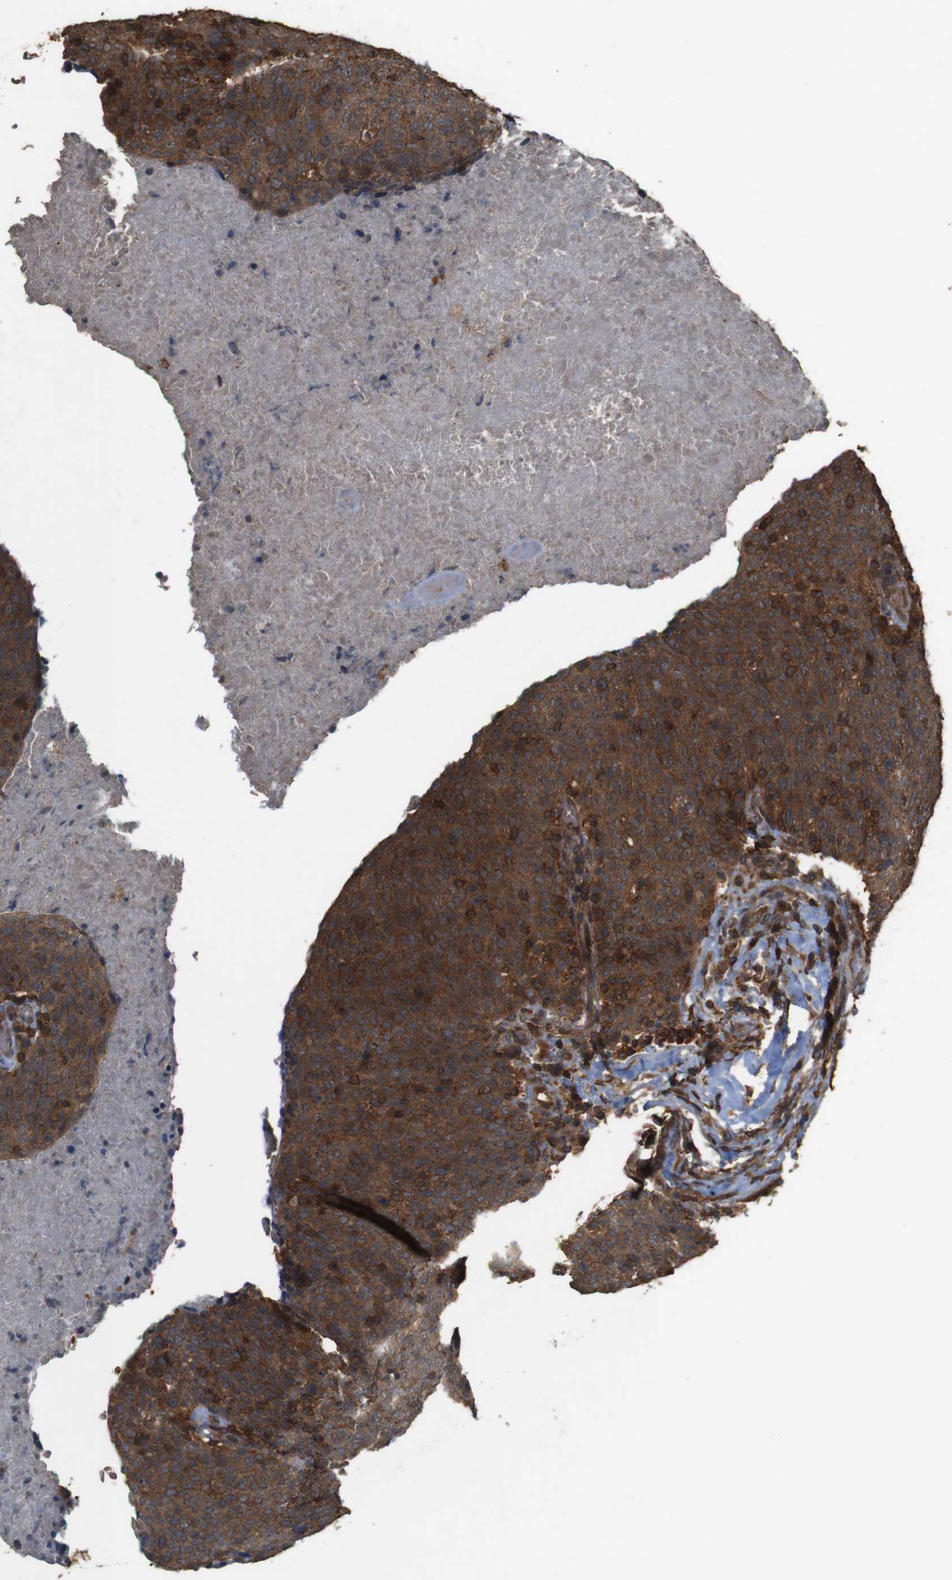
{"staining": {"intensity": "strong", "quantity": ">75%", "location": "cytoplasmic/membranous"}, "tissue": "head and neck cancer", "cell_type": "Tumor cells", "image_type": "cancer", "snomed": [{"axis": "morphology", "description": "Squamous cell carcinoma, NOS"}, {"axis": "morphology", "description": "Squamous cell carcinoma, metastatic, NOS"}, {"axis": "topography", "description": "Lymph node"}, {"axis": "topography", "description": "Head-Neck"}], "caption": "IHC (DAB (3,3'-diaminobenzidine)) staining of human head and neck squamous cell carcinoma shows strong cytoplasmic/membranous protein expression in about >75% of tumor cells.", "gene": "BAG4", "patient": {"sex": "male", "age": 62}}